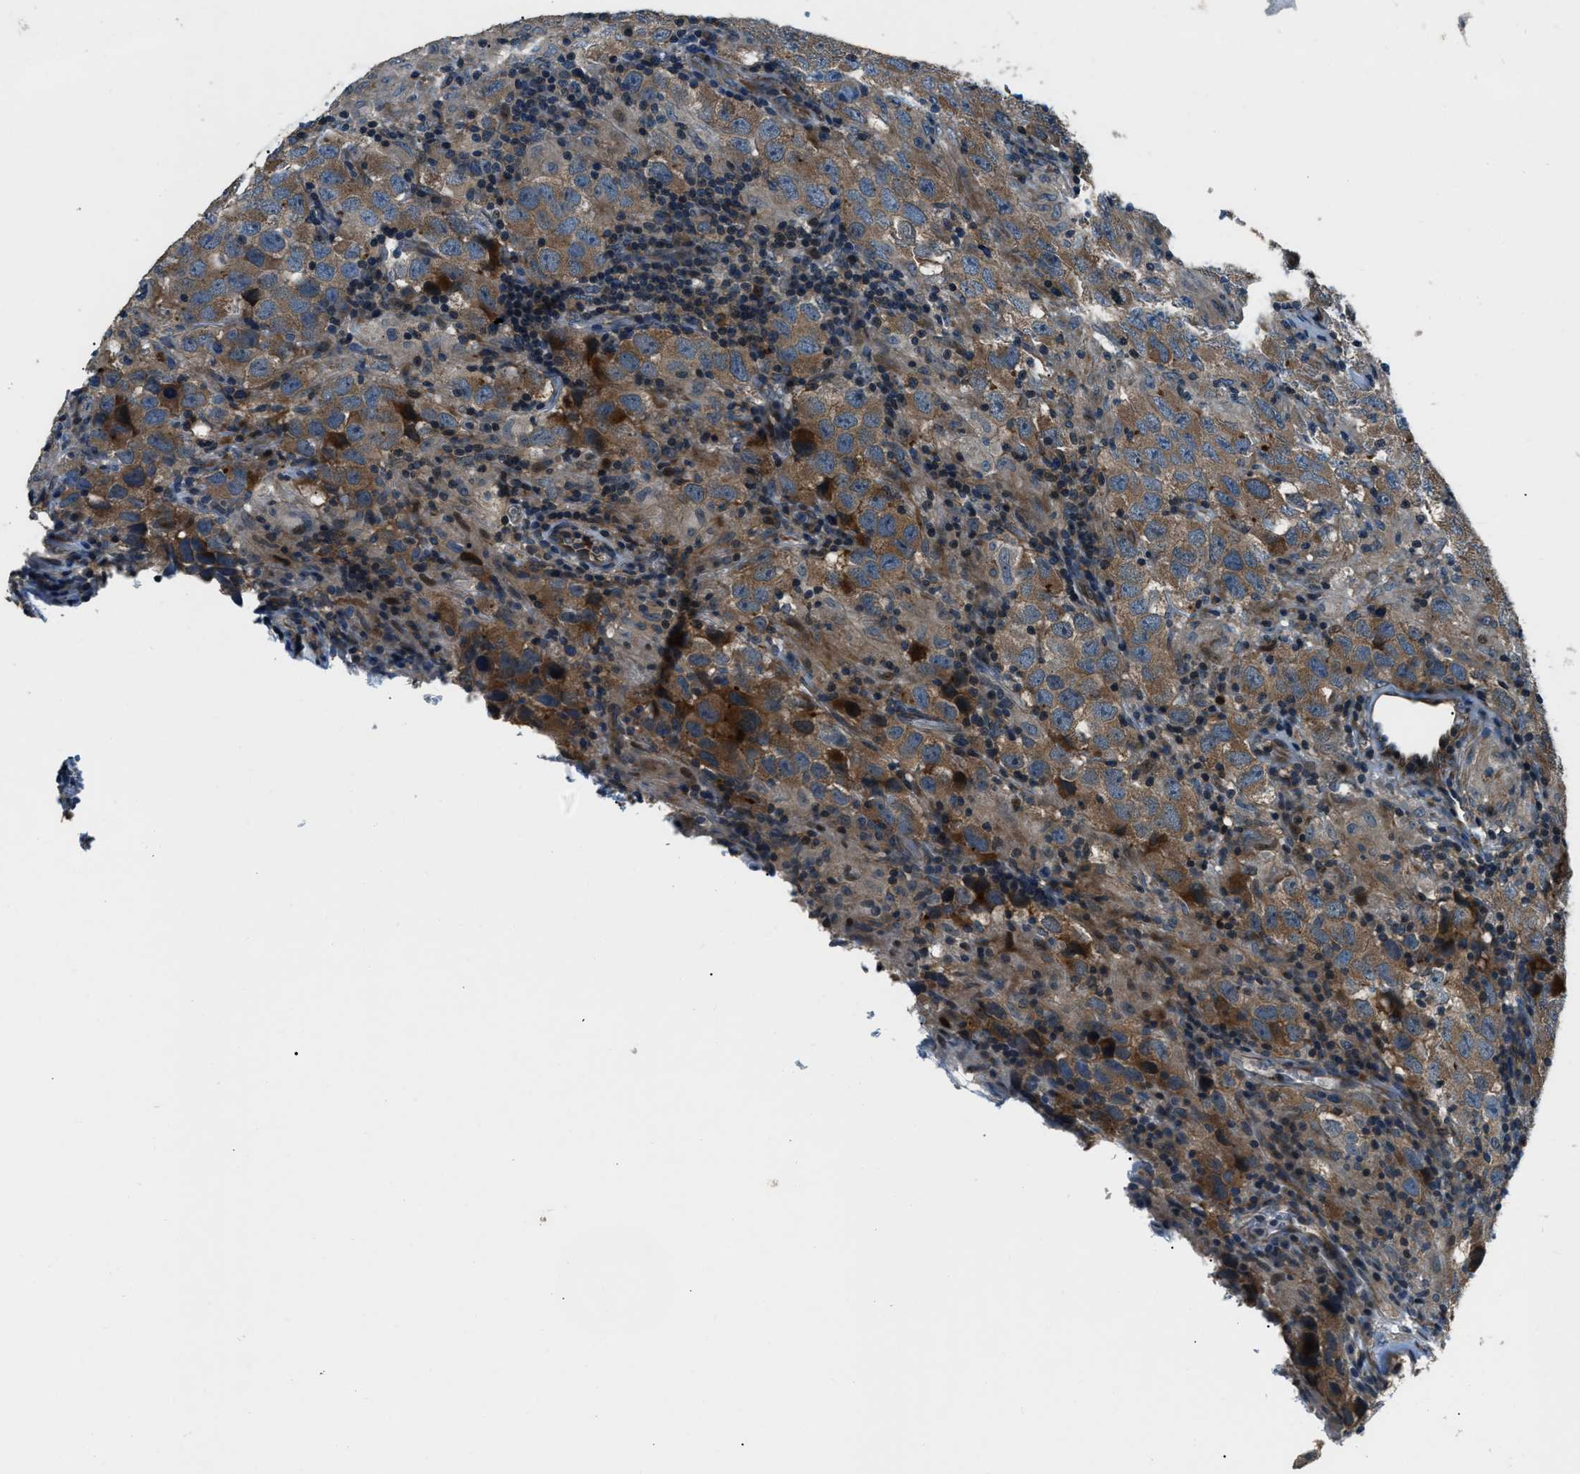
{"staining": {"intensity": "moderate", "quantity": ">75%", "location": "cytoplasmic/membranous"}, "tissue": "testis cancer", "cell_type": "Tumor cells", "image_type": "cancer", "snomed": [{"axis": "morphology", "description": "Carcinoma, Embryonal, NOS"}, {"axis": "topography", "description": "Testis"}], "caption": "Testis cancer was stained to show a protein in brown. There is medium levels of moderate cytoplasmic/membranous expression in about >75% of tumor cells.", "gene": "NUDCD3", "patient": {"sex": "male", "age": 21}}